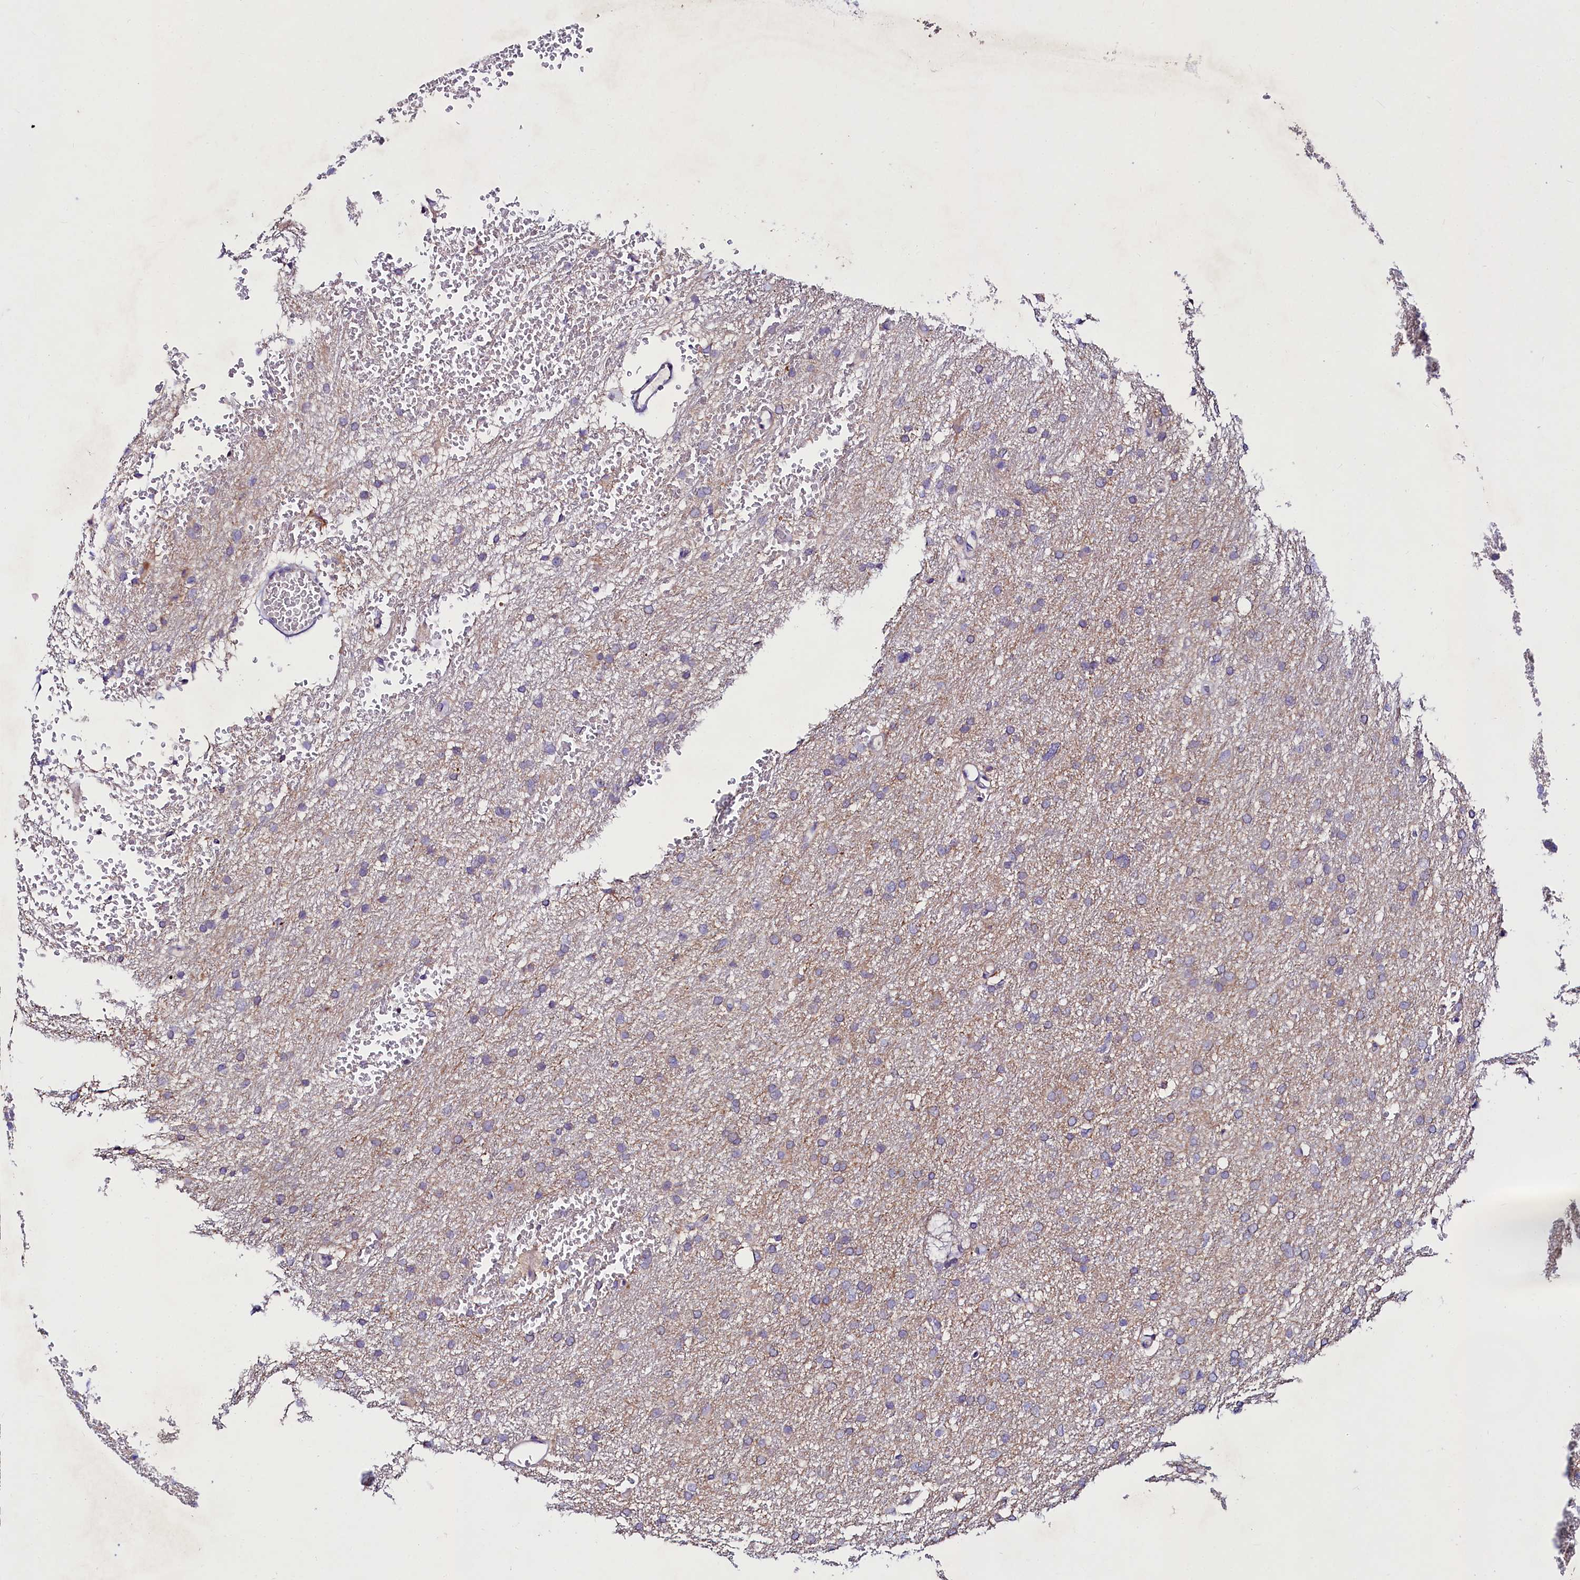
{"staining": {"intensity": "negative", "quantity": "none", "location": "none"}, "tissue": "glioma", "cell_type": "Tumor cells", "image_type": "cancer", "snomed": [{"axis": "morphology", "description": "Glioma, malignant, High grade"}, {"axis": "topography", "description": "Cerebral cortex"}], "caption": "A high-resolution photomicrograph shows IHC staining of glioma, which exhibits no significant staining in tumor cells.", "gene": "ABHD5", "patient": {"sex": "female", "age": 36}}